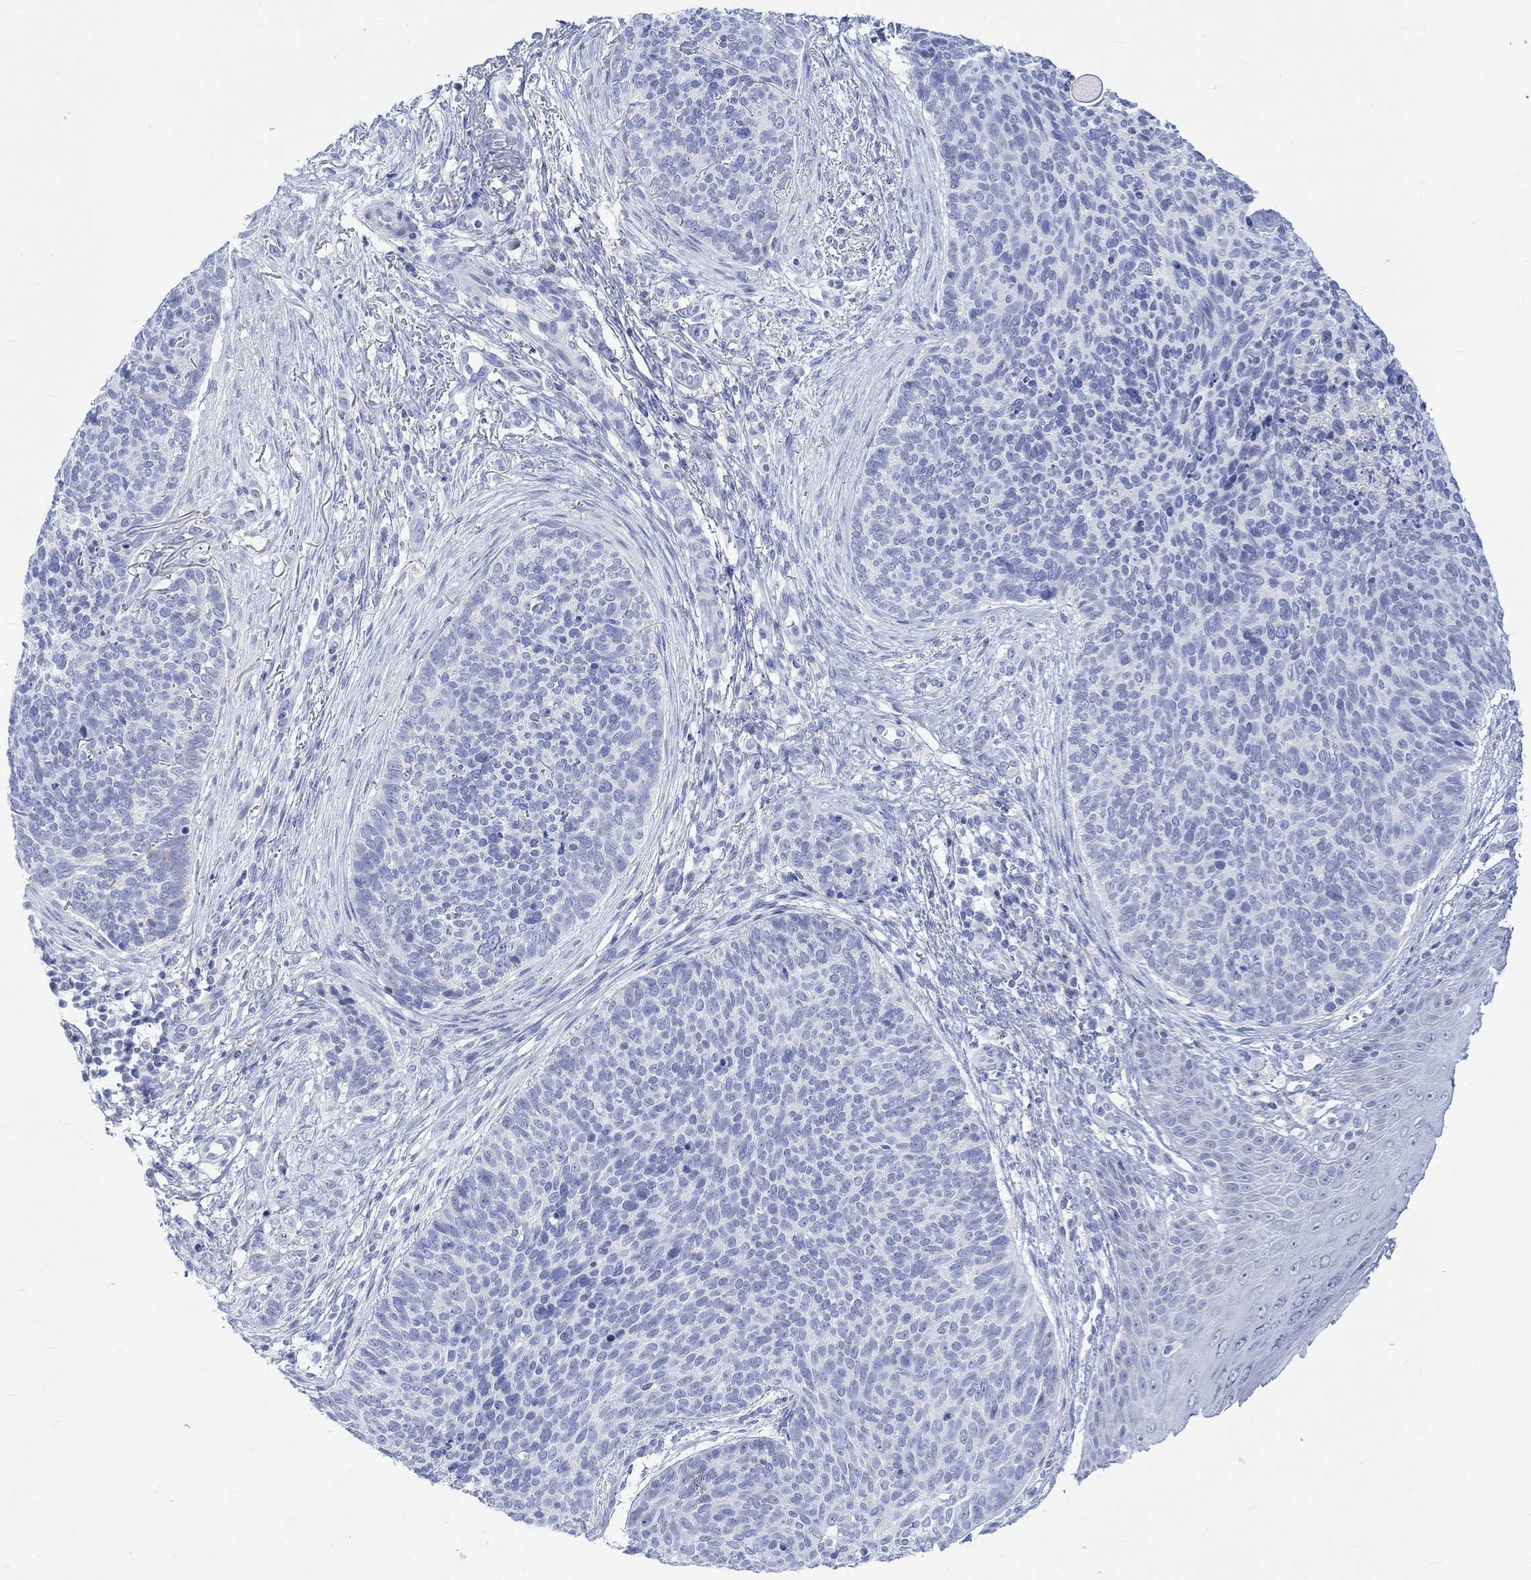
{"staining": {"intensity": "negative", "quantity": "none", "location": "none"}, "tissue": "skin cancer", "cell_type": "Tumor cells", "image_type": "cancer", "snomed": [{"axis": "morphology", "description": "Basal cell carcinoma"}, {"axis": "topography", "description": "Skin"}], "caption": "Skin cancer was stained to show a protein in brown. There is no significant staining in tumor cells.", "gene": "CALCA", "patient": {"sex": "male", "age": 64}}